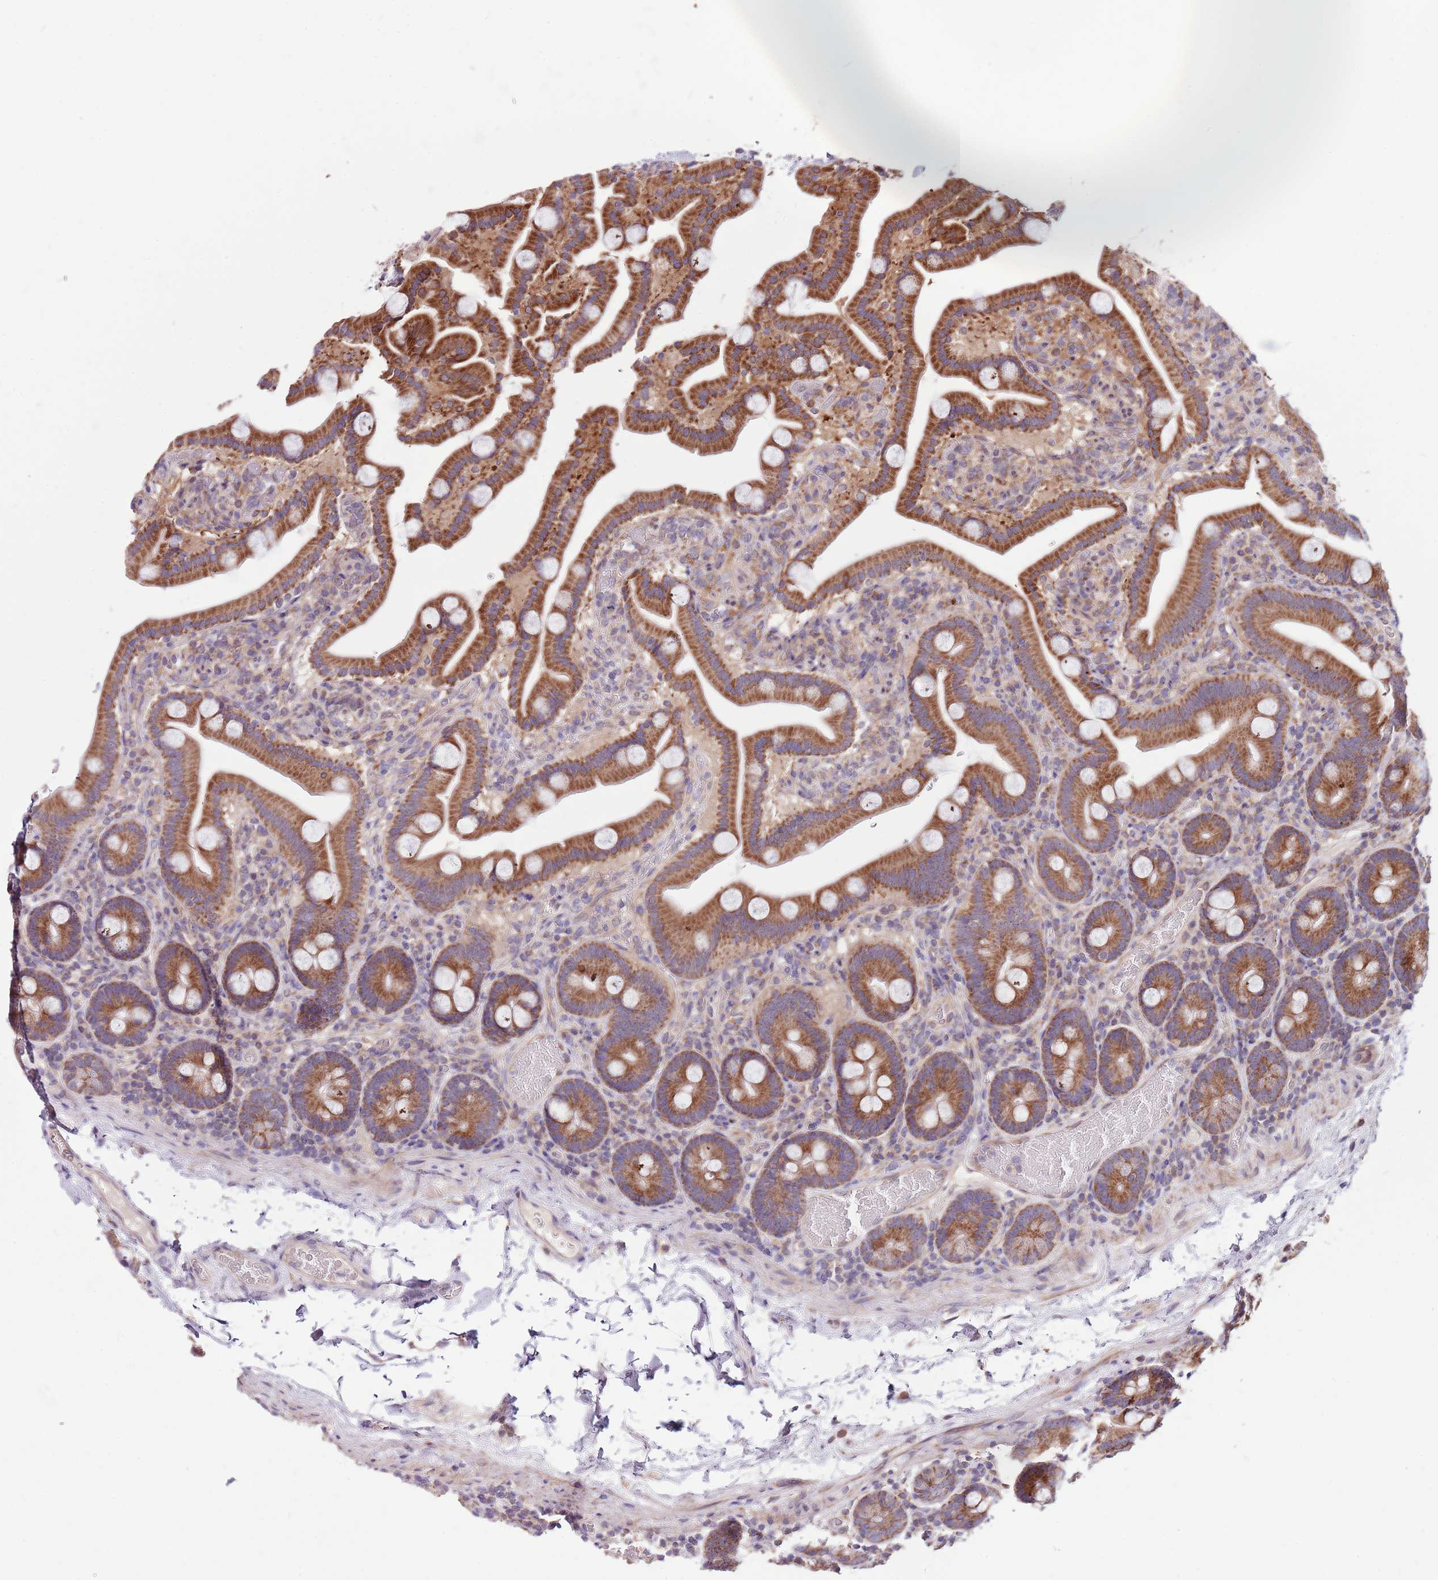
{"staining": {"intensity": "strong", "quantity": ">75%", "location": "cytoplasmic/membranous"}, "tissue": "duodenum", "cell_type": "Glandular cells", "image_type": "normal", "snomed": [{"axis": "morphology", "description": "Normal tissue, NOS"}, {"axis": "topography", "description": "Duodenum"}], "caption": "Glandular cells reveal high levels of strong cytoplasmic/membranous staining in about >75% of cells in benign human duodenum.", "gene": "SMG1", "patient": {"sex": "male", "age": 55}}